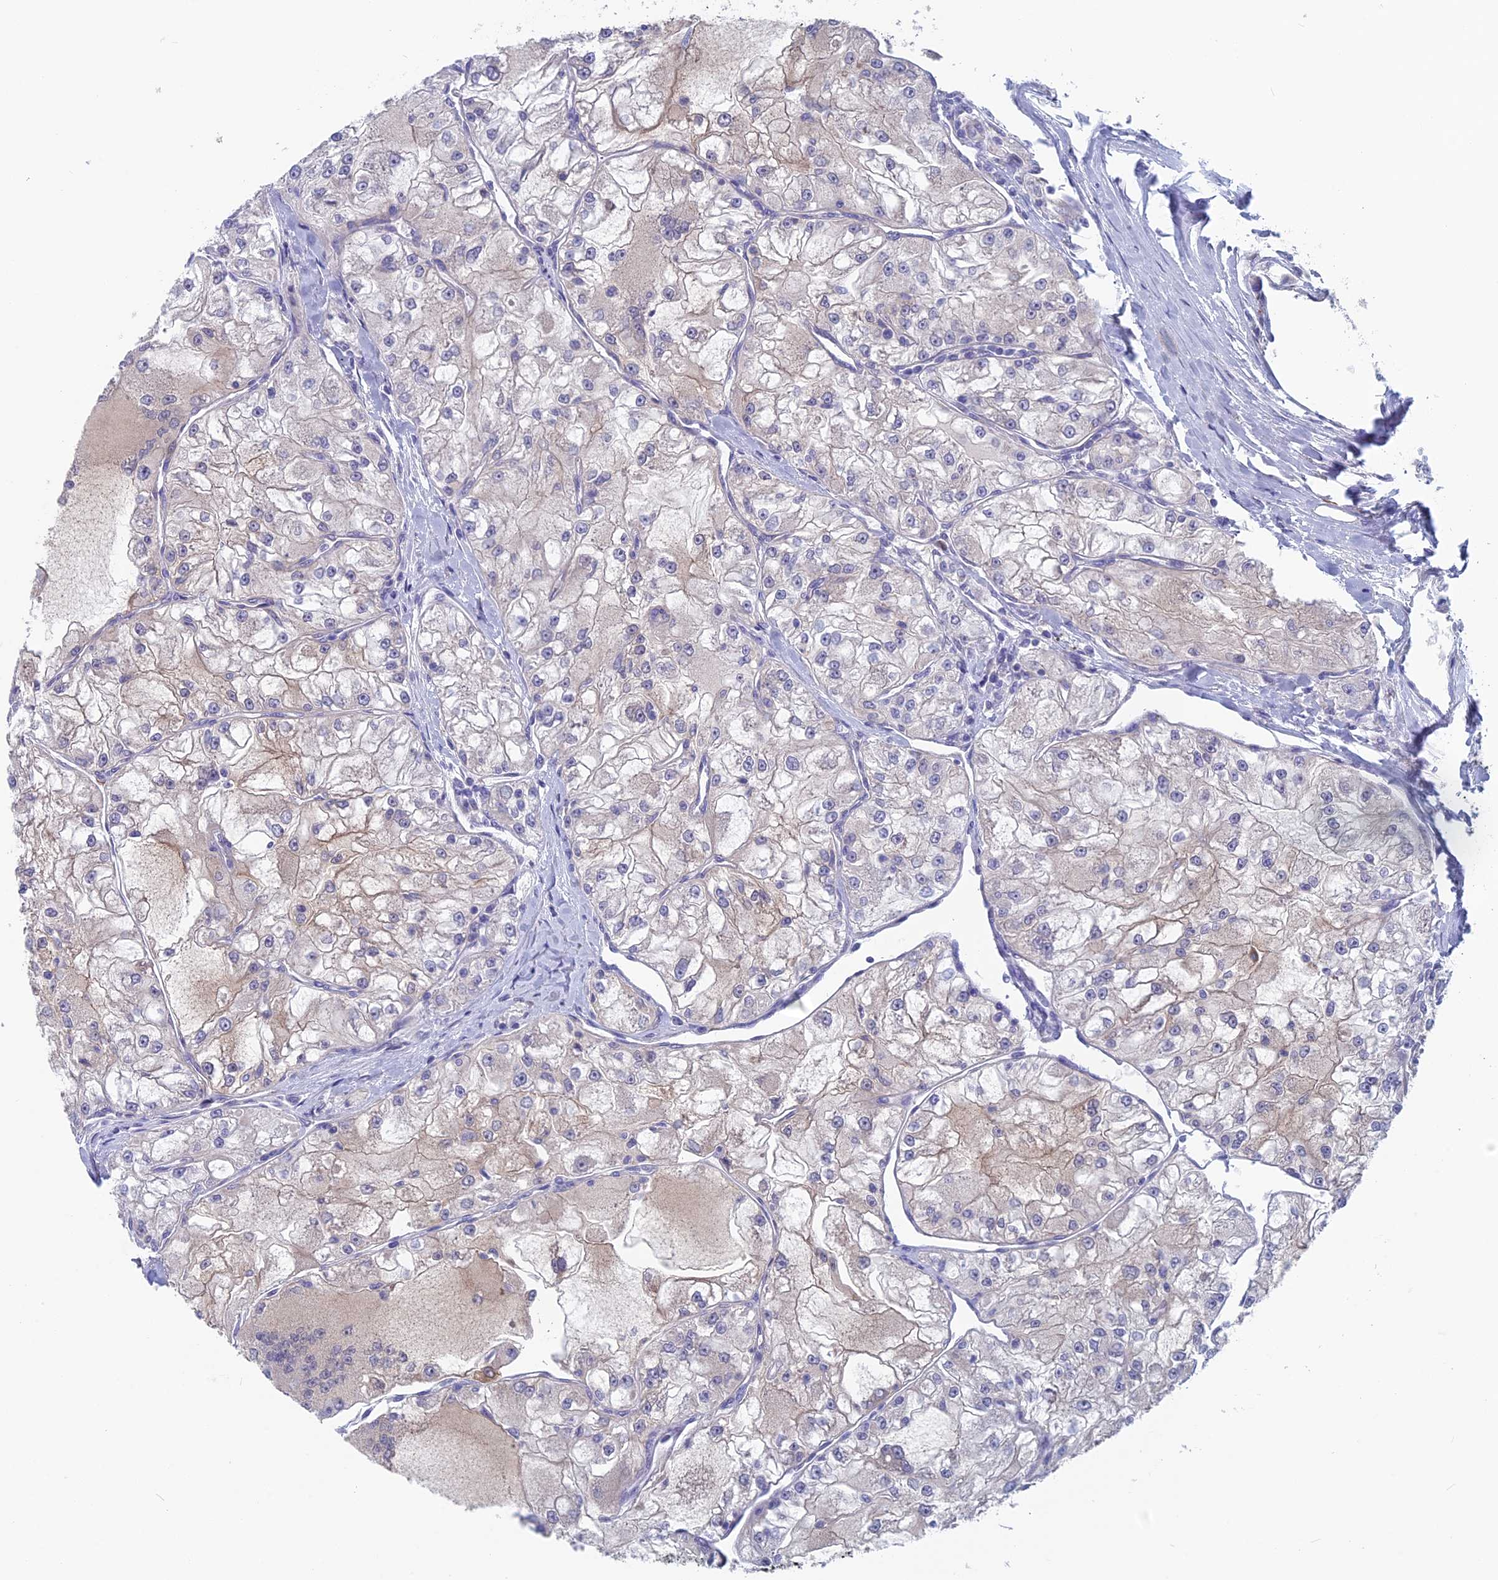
{"staining": {"intensity": "negative", "quantity": "none", "location": "none"}, "tissue": "renal cancer", "cell_type": "Tumor cells", "image_type": "cancer", "snomed": [{"axis": "morphology", "description": "Adenocarcinoma, NOS"}, {"axis": "topography", "description": "Kidney"}], "caption": "Photomicrograph shows no significant protein expression in tumor cells of renal cancer.", "gene": "MRI1", "patient": {"sex": "female", "age": 72}}